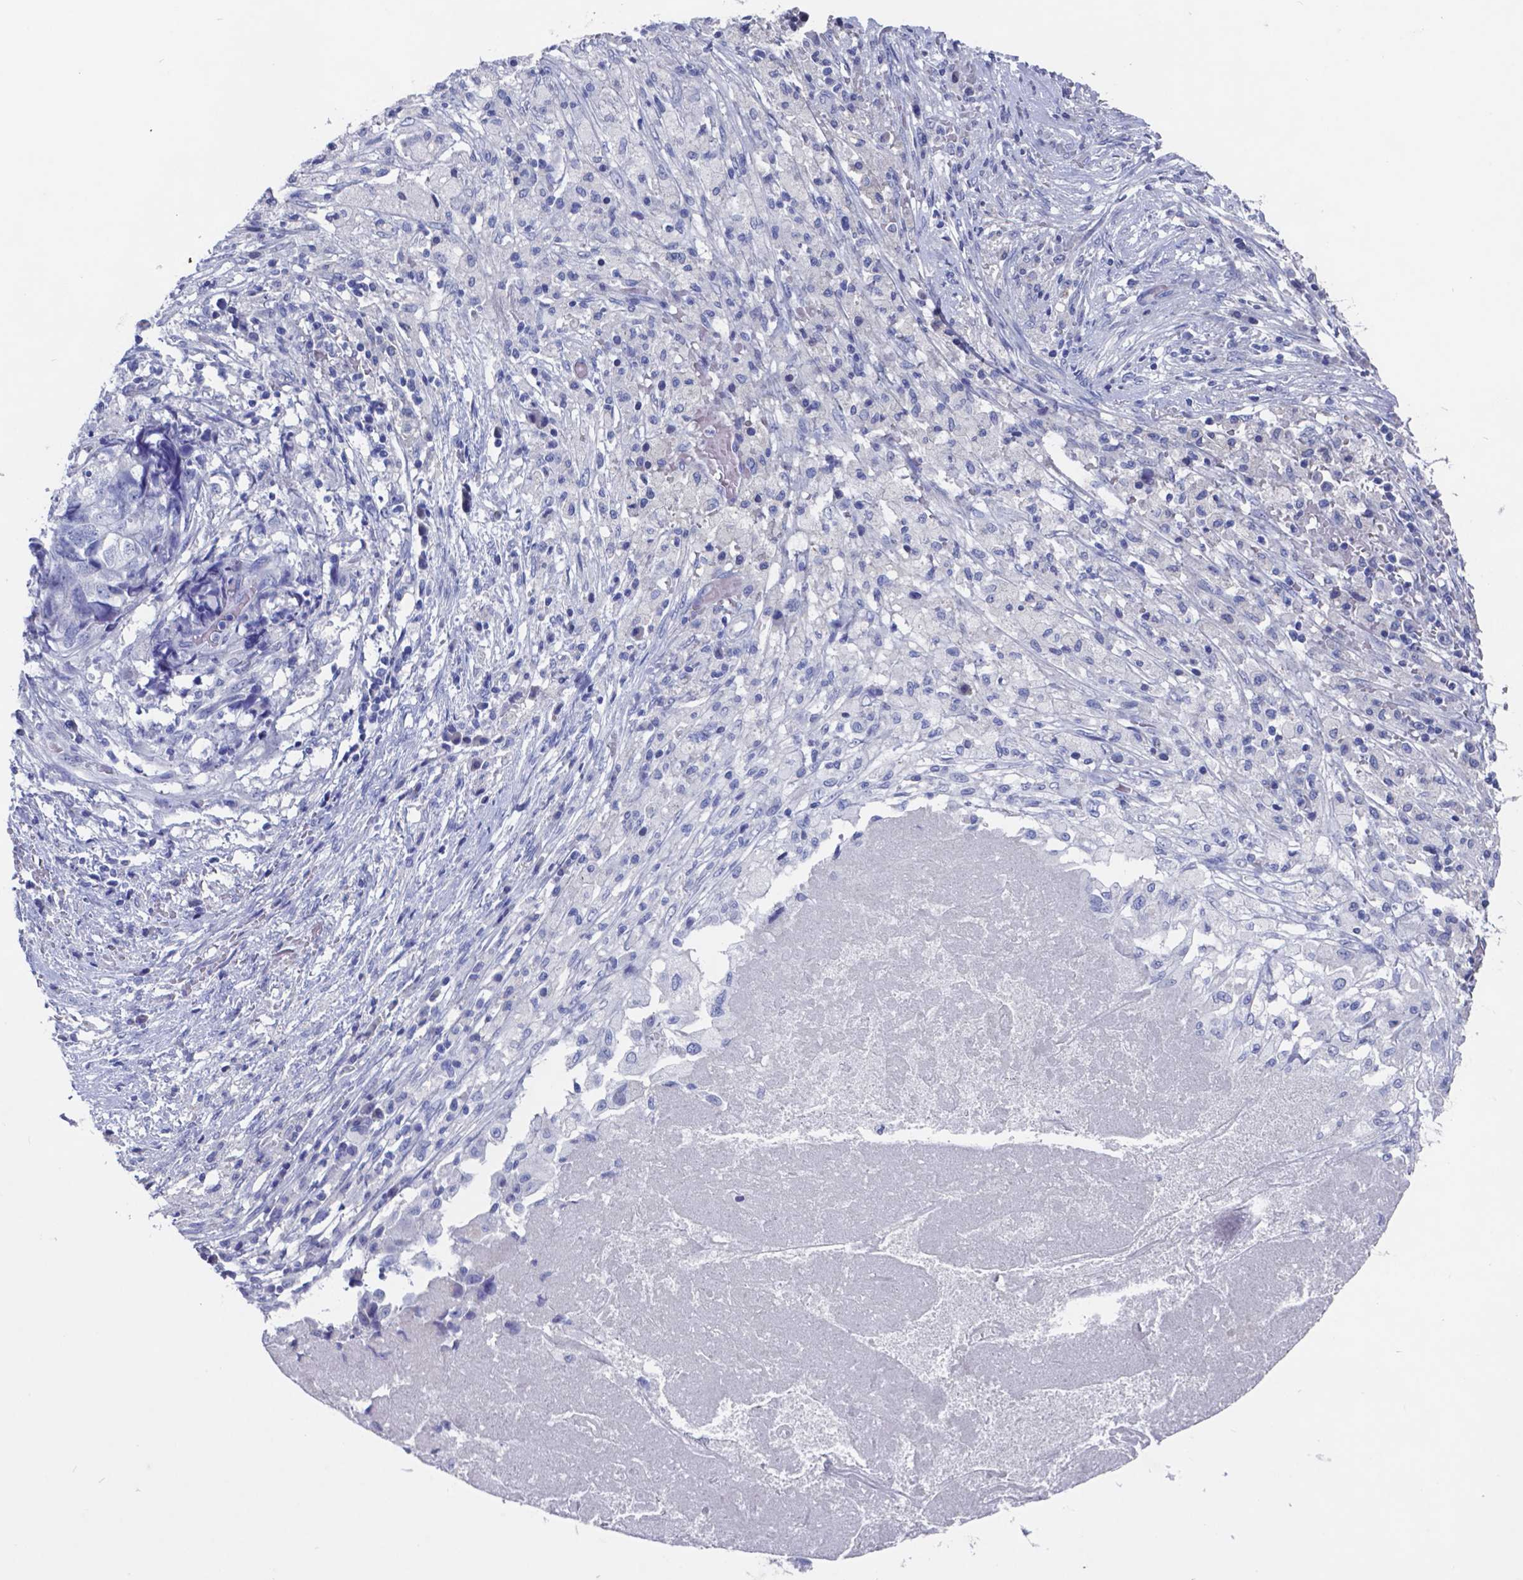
{"staining": {"intensity": "negative", "quantity": "none", "location": "none"}, "tissue": "stomach cancer", "cell_type": "Tumor cells", "image_type": "cancer", "snomed": [{"axis": "morphology", "description": "Adenocarcinoma, NOS"}, {"axis": "topography", "description": "Stomach"}], "caption": "Immunohistochemical staining of stomach cancer (adenocarcinoma) shows no significant staining in tumor cells.", "gene": "TTR", "patient": {"sex": "male", "age": 69}}